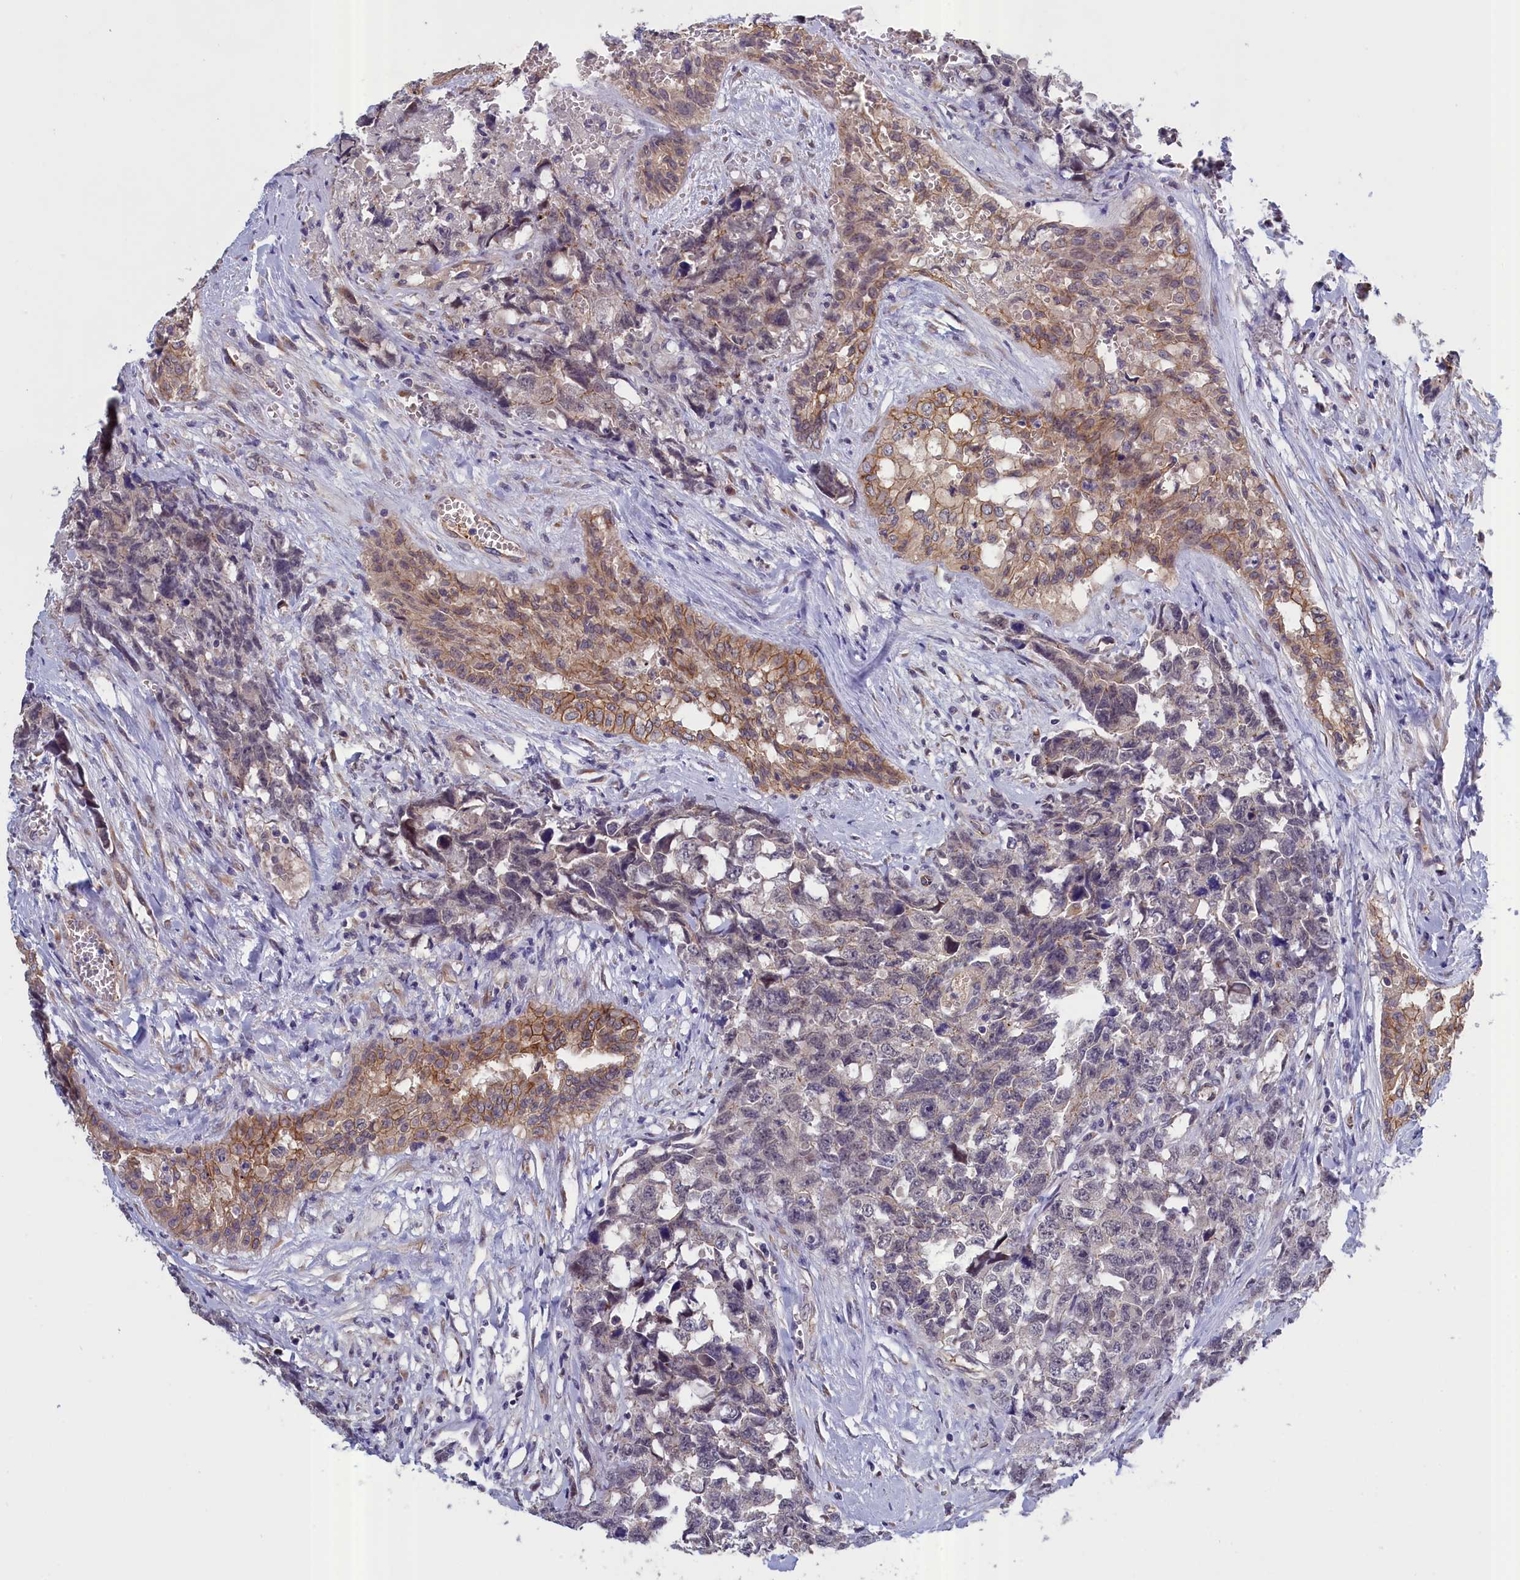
{"staining": {"intensity": "negative", "quantity": "none", "location": "none"}, "tissue": "testis cancer", "cell_type": "Tumor cells", "image_type": "cancer", "snomed": [{"axis": "morphology", "description": "Carcinoma, Embryonal, NOS"}, {"axis": "topography", "description": "Testis"}], "caption": "IHC histopathology image of human testis cancer (embryonal carcinoma) stained for a protein (brown), which reveals no expression in tumor cells.", "gene": "COL19A1", "patient": {"sex": "male", "age": 31}}